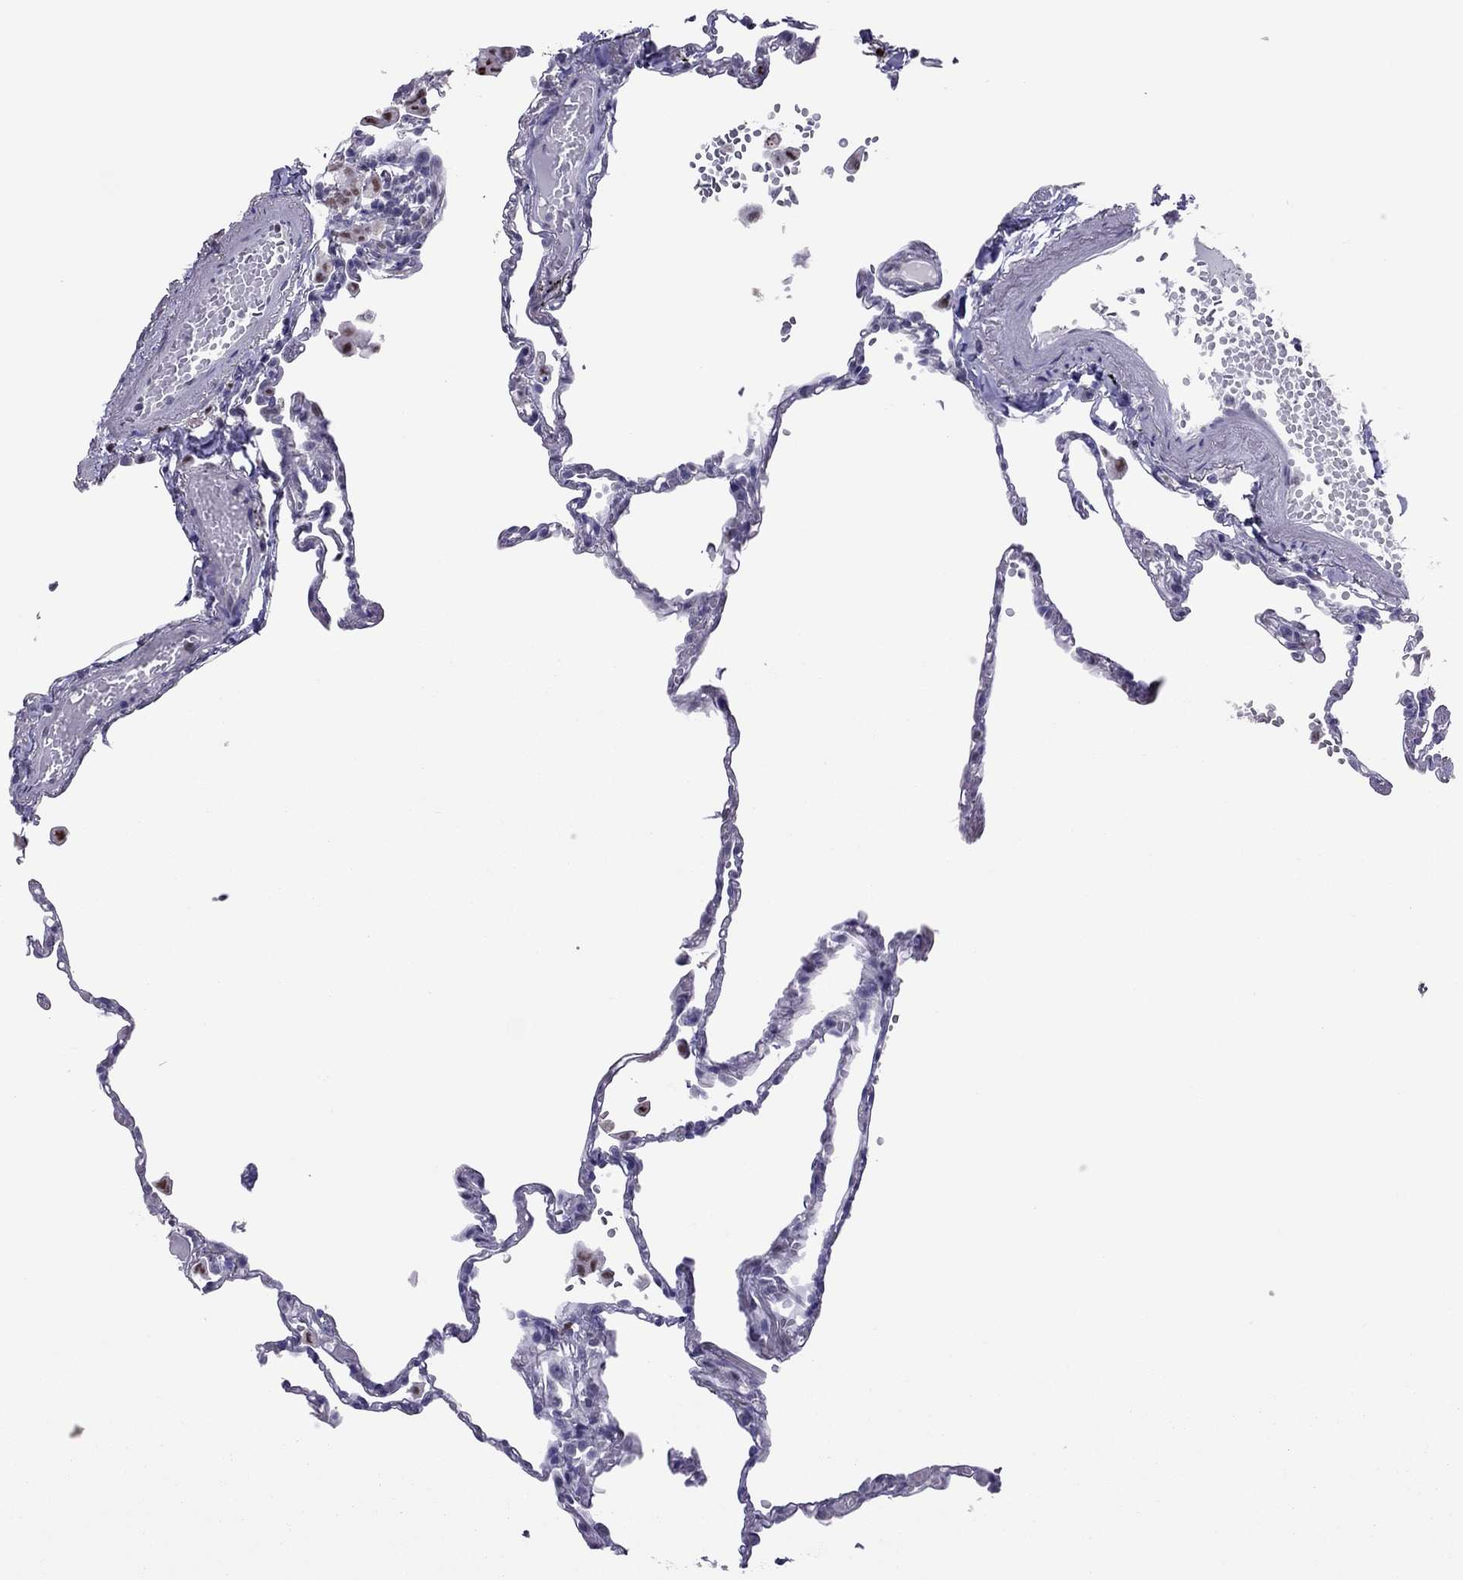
{"staining": {"intensity": "negative", "quantity": "none", "location": "none"}, "tissue": "lung", "cell_type": "Alveolar cells", "image_type": "normal", "snomed": [{"axis": "morphology", "description": "Normal tissue, NOS"}, {"axis": "topography", "description": "Lung"}], "caption": "Unremarkable lung was stained to show a protein in brown. There is no significant expression in alveolar cells. (IHC, brightfield microscopy, high magnification).", "gene": "SPINT3", "patient": {"sex": "male", "age": 78}}